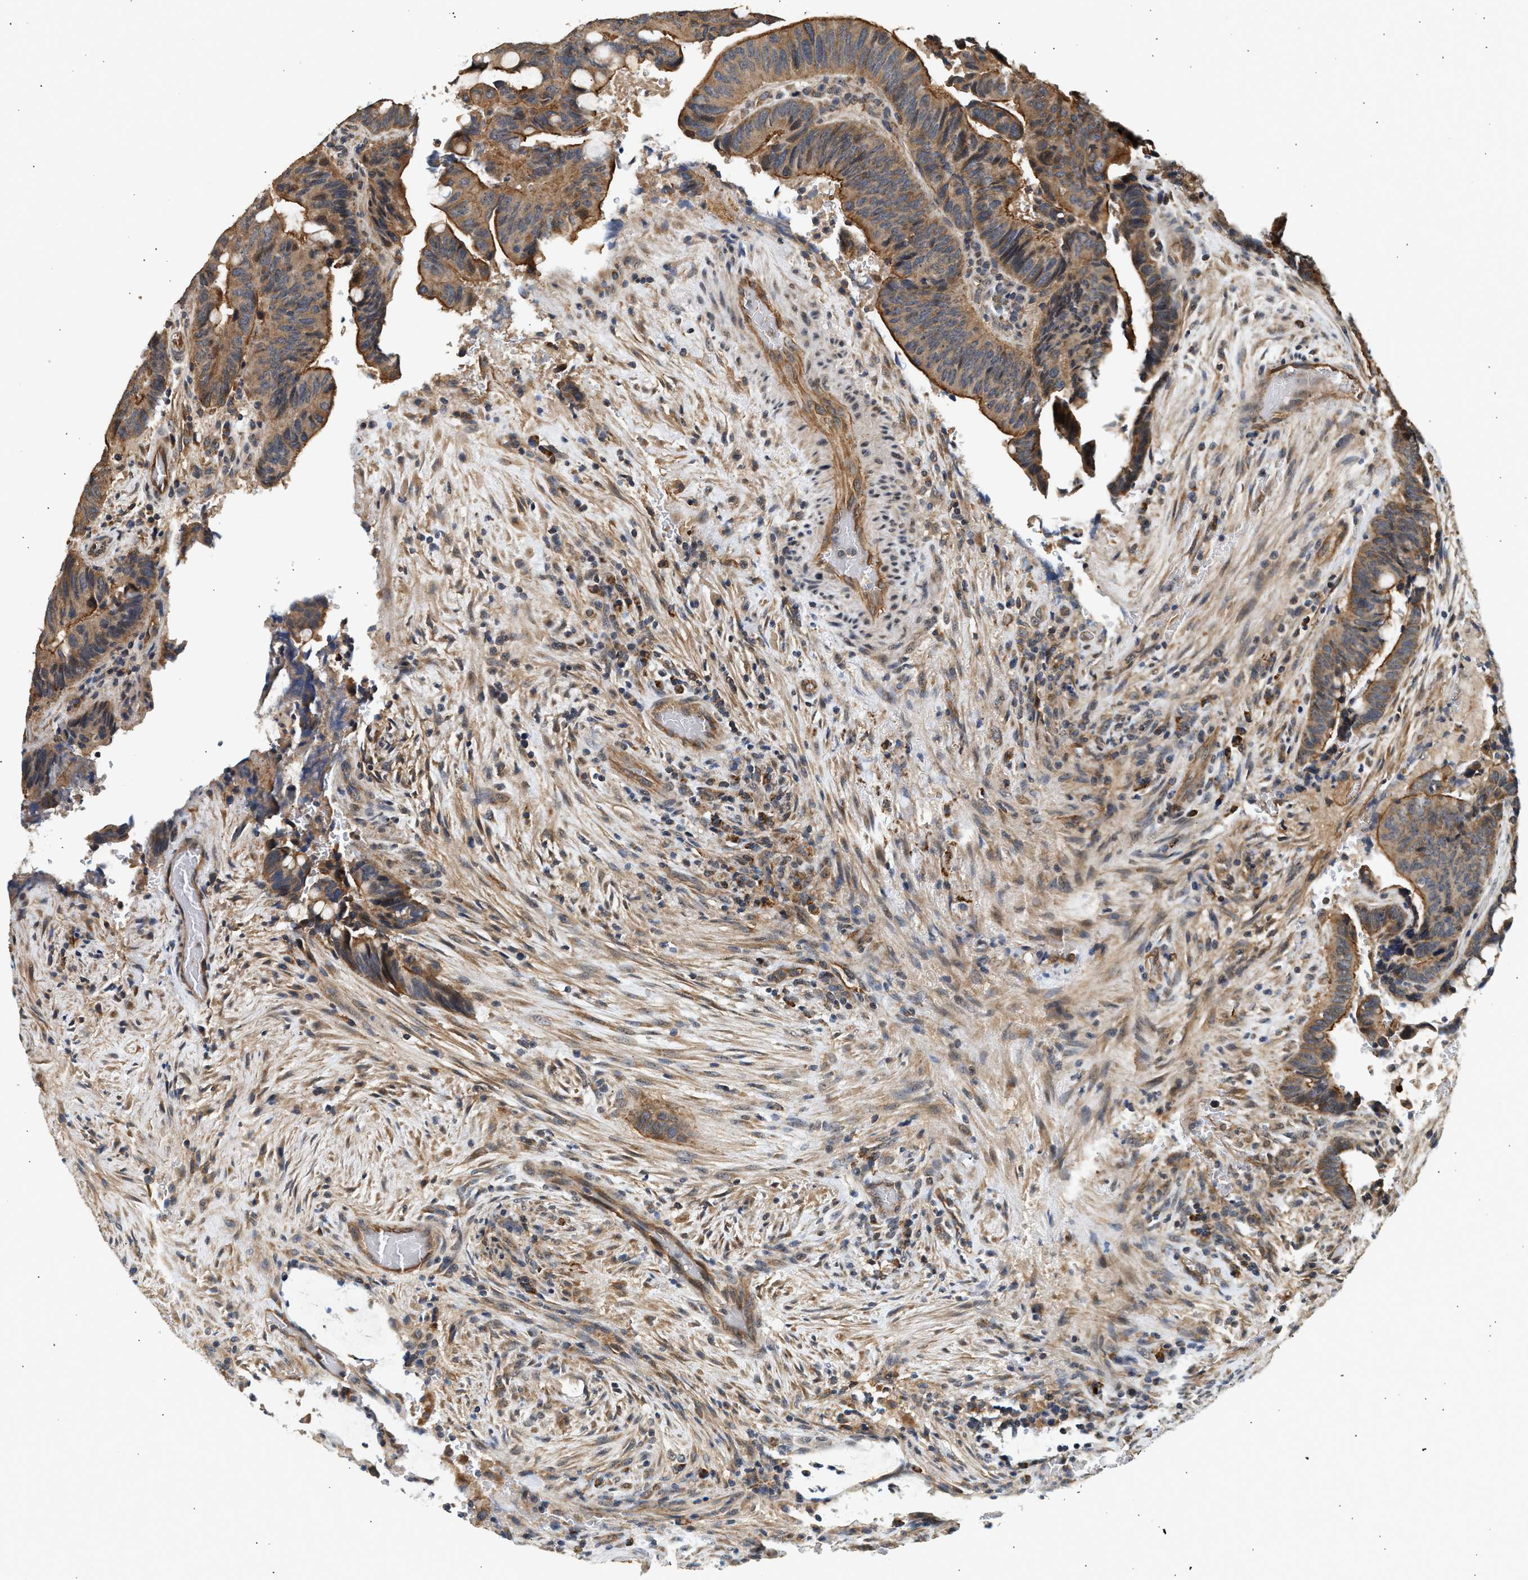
{"staining": {"intensity": "strong", "quantity": ">75%", "location": "cytoplasmic/membranous"}, "tissue": "colorectal cancer", "cell_type": "Tumor cells", "image_type": "cancer", "snomed": [{"axis": "morphology", "description": "Normal tissue, NOS"}, {"axis": "morphology", "description": "Adenocarcinoma, NOS"}, {"axis": "topography", "description": "Rectum"}, {"axis": "topography", "description": "Peripheral nerve tissue"}], "caption": "Adenocarcinoma (colorectal) stained with a brown dye demonstrates strong cytoplasmic/membranous positive staining in about >75% of tumor cells.", "gene": "DUSP14", "patient": {"sex": "male", "age": 92}}